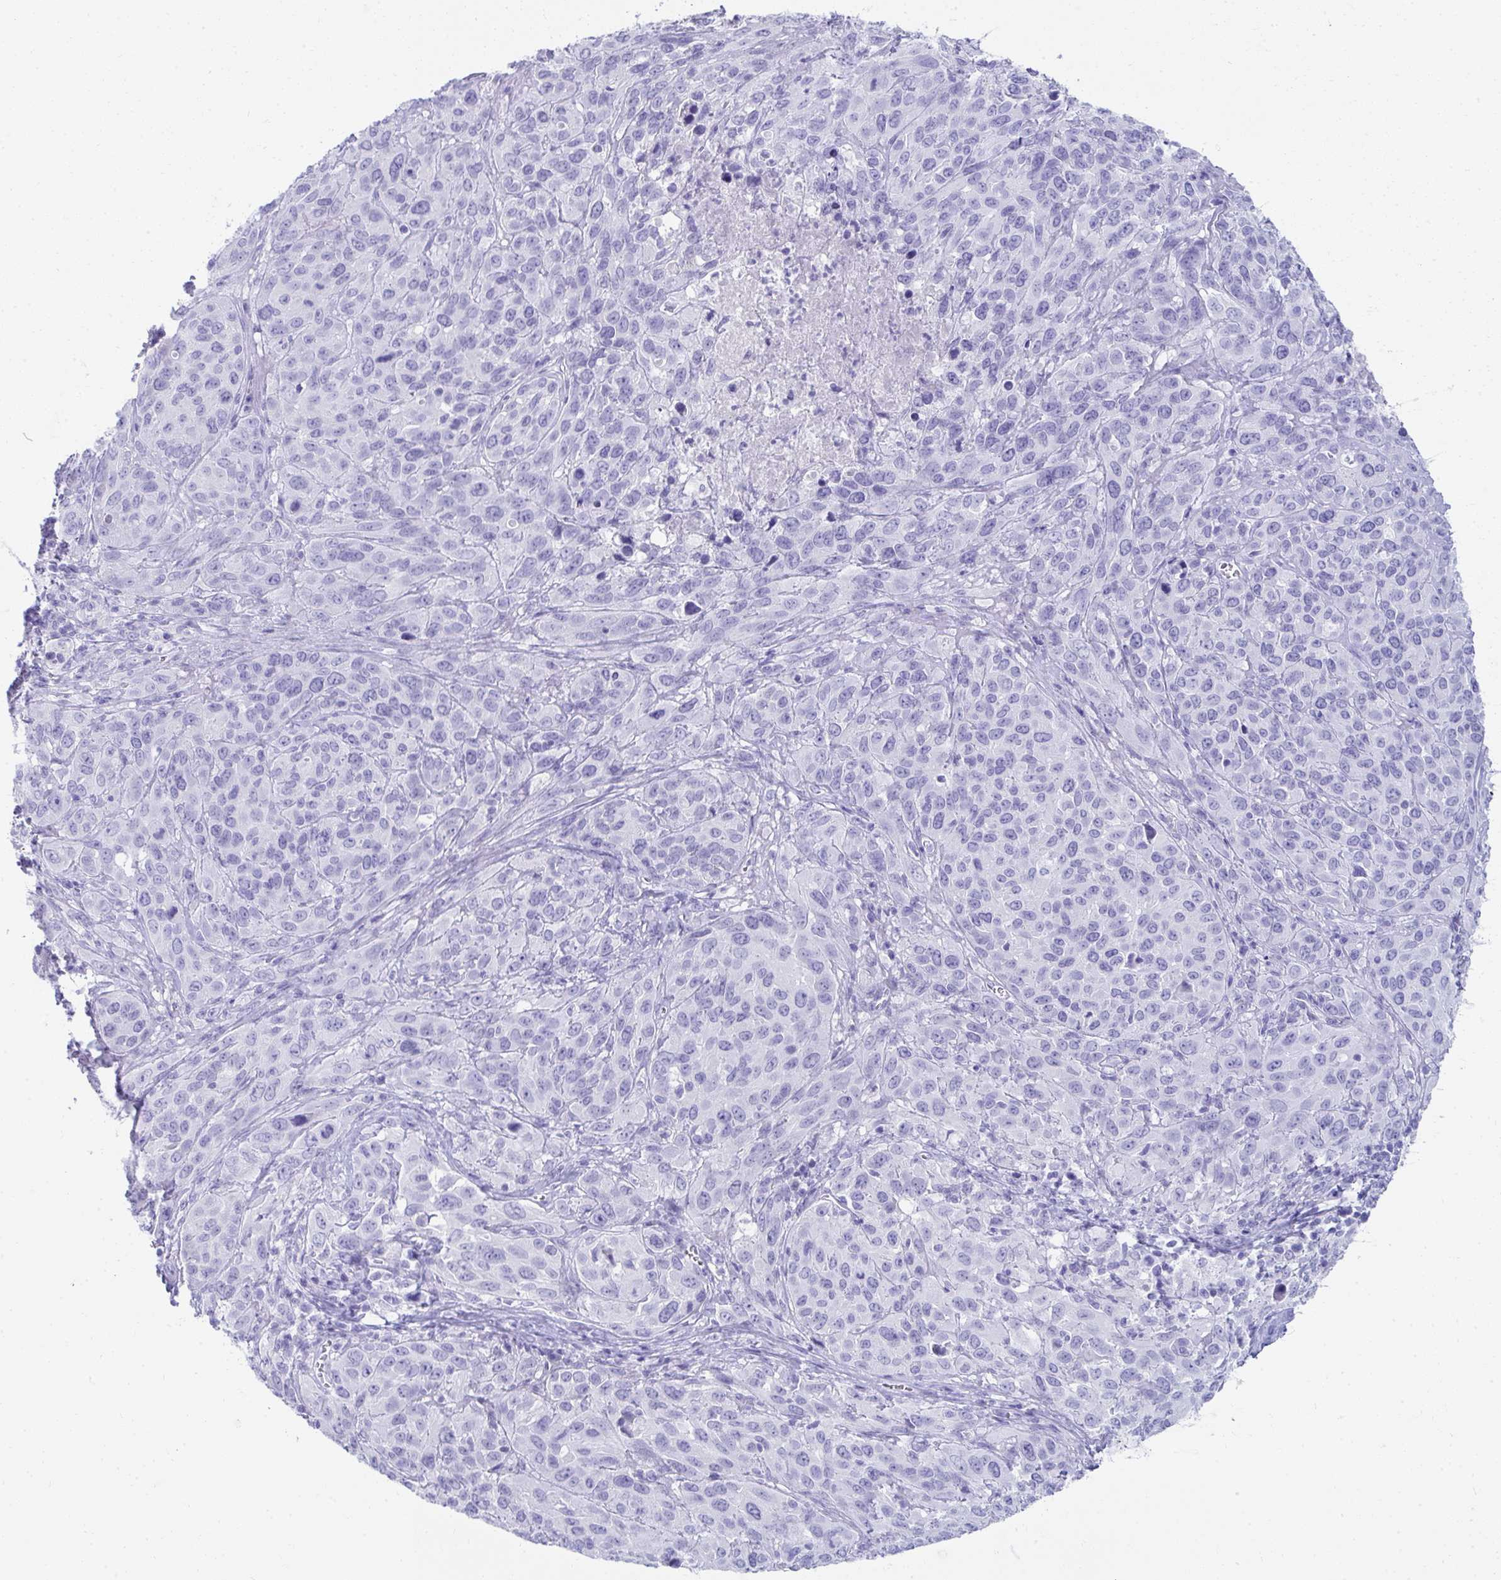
{"staining": {"intensity": "negative", "quantity": "none", "location": "none"}, "tissue": "cervical cancer", "cell_type": "Tumor cells", "image_type": "cancer", "snomed": [{"axis": "morphology", "description": "Normal tissue, NOS"}, {"axis": "morphology", "description": "Squamous cell carcinoma, NOS"}, {"axis": "topography", "description": "Cervix"}], "caption": "DAB immunohistochemical staining of human cervical cancer (squamous cell carcinoma) demonstrates no significant positivity in tumor cells.", "gene": "SEC14L3", "patient": {"sex": "female", "age": 51}}